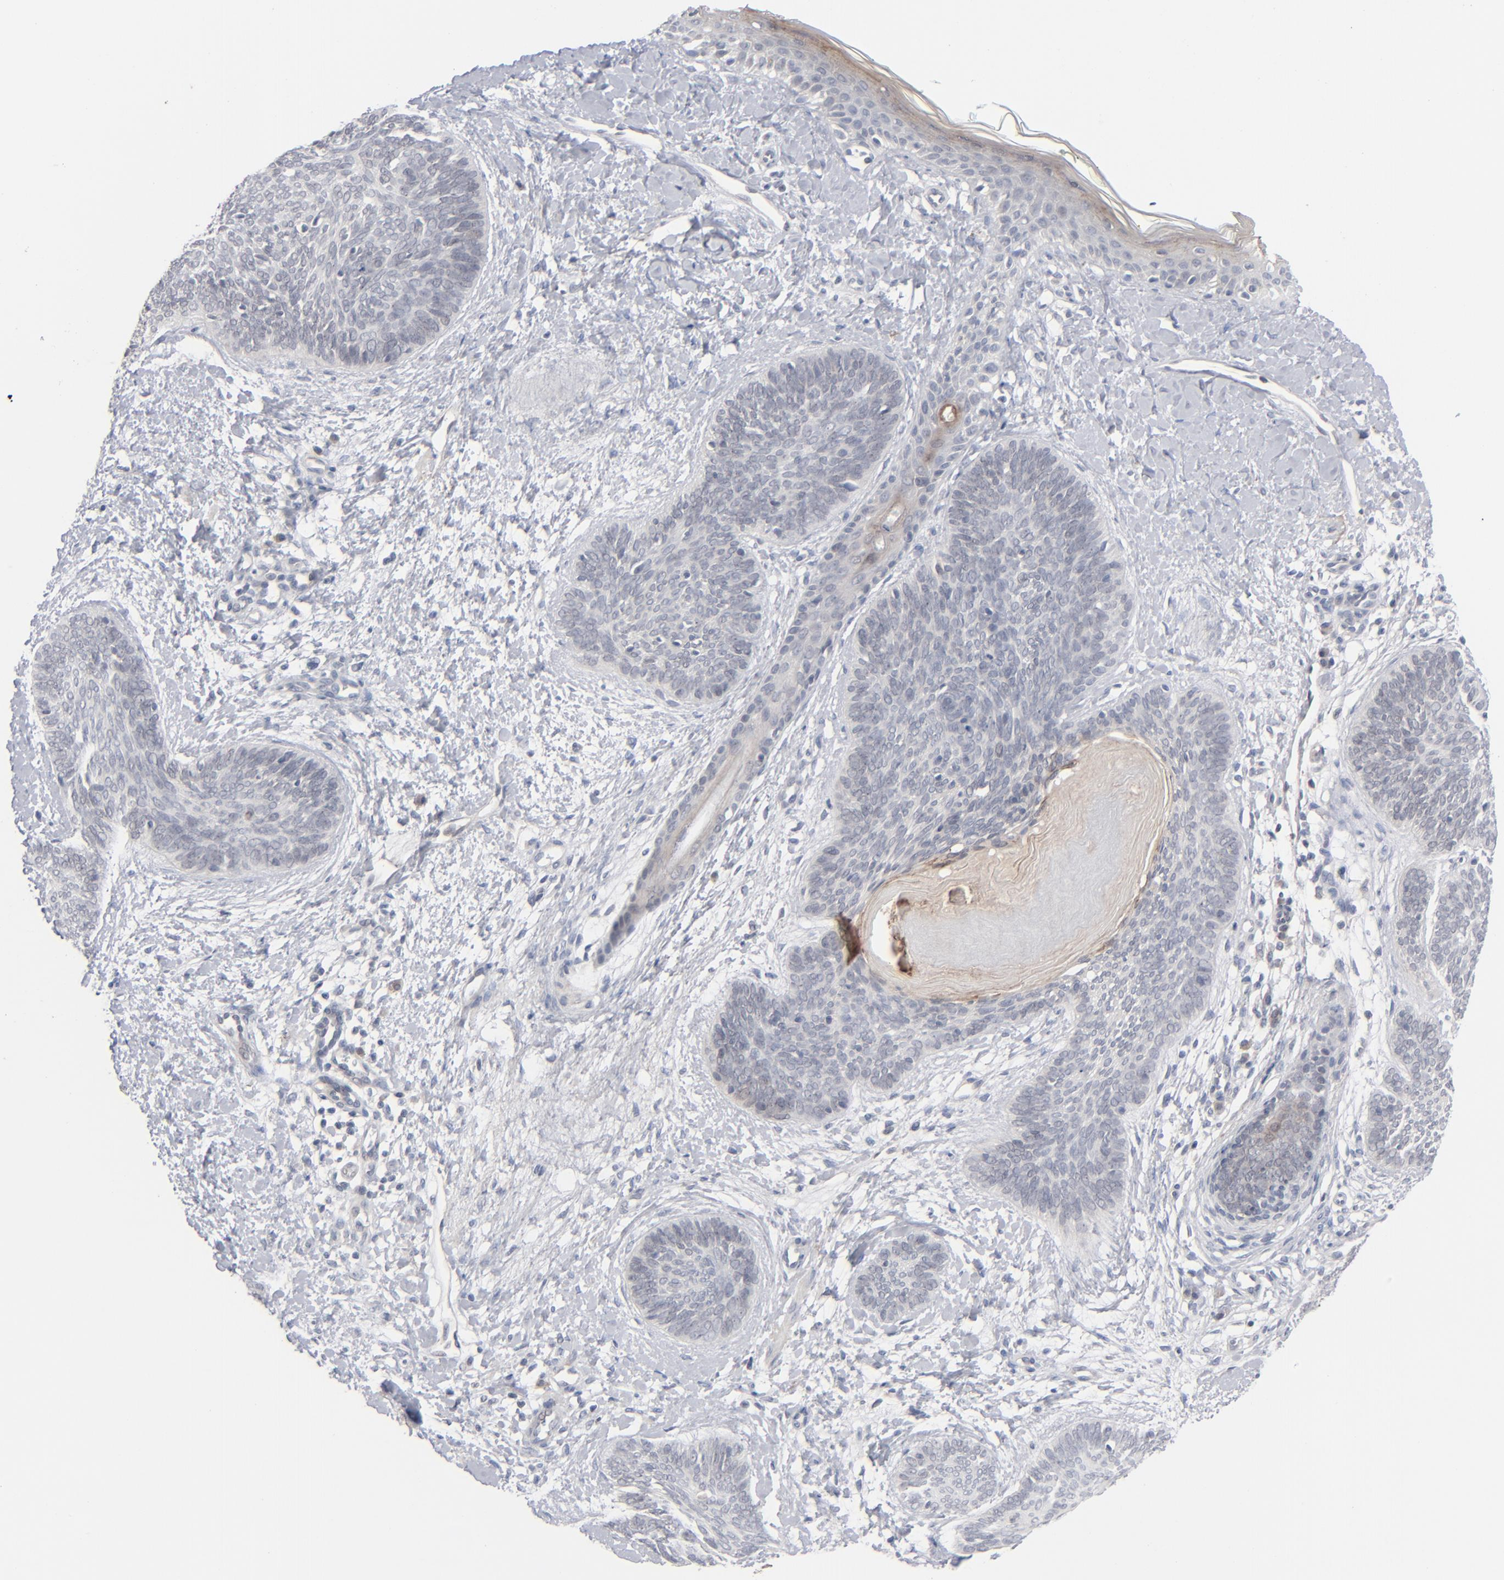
{"staining": {"intensity": "negative", "quantity": "none", "location": "none"}, "tissue": "skin cancer", "cell_type": "Tumor cells", "image_type": "cancer", "snomed": [{"axis": "morphology", "description": "Basal cell carcinoma"}, {"axis": "topography", "description": "Skin"}], "caption": "Immunohistochemical staining of skin basal cell carcinoma exhibits no significant positivity in tumor cells.", "gene": "POF1B", "patient": {"sex": "female", "age": 81}}